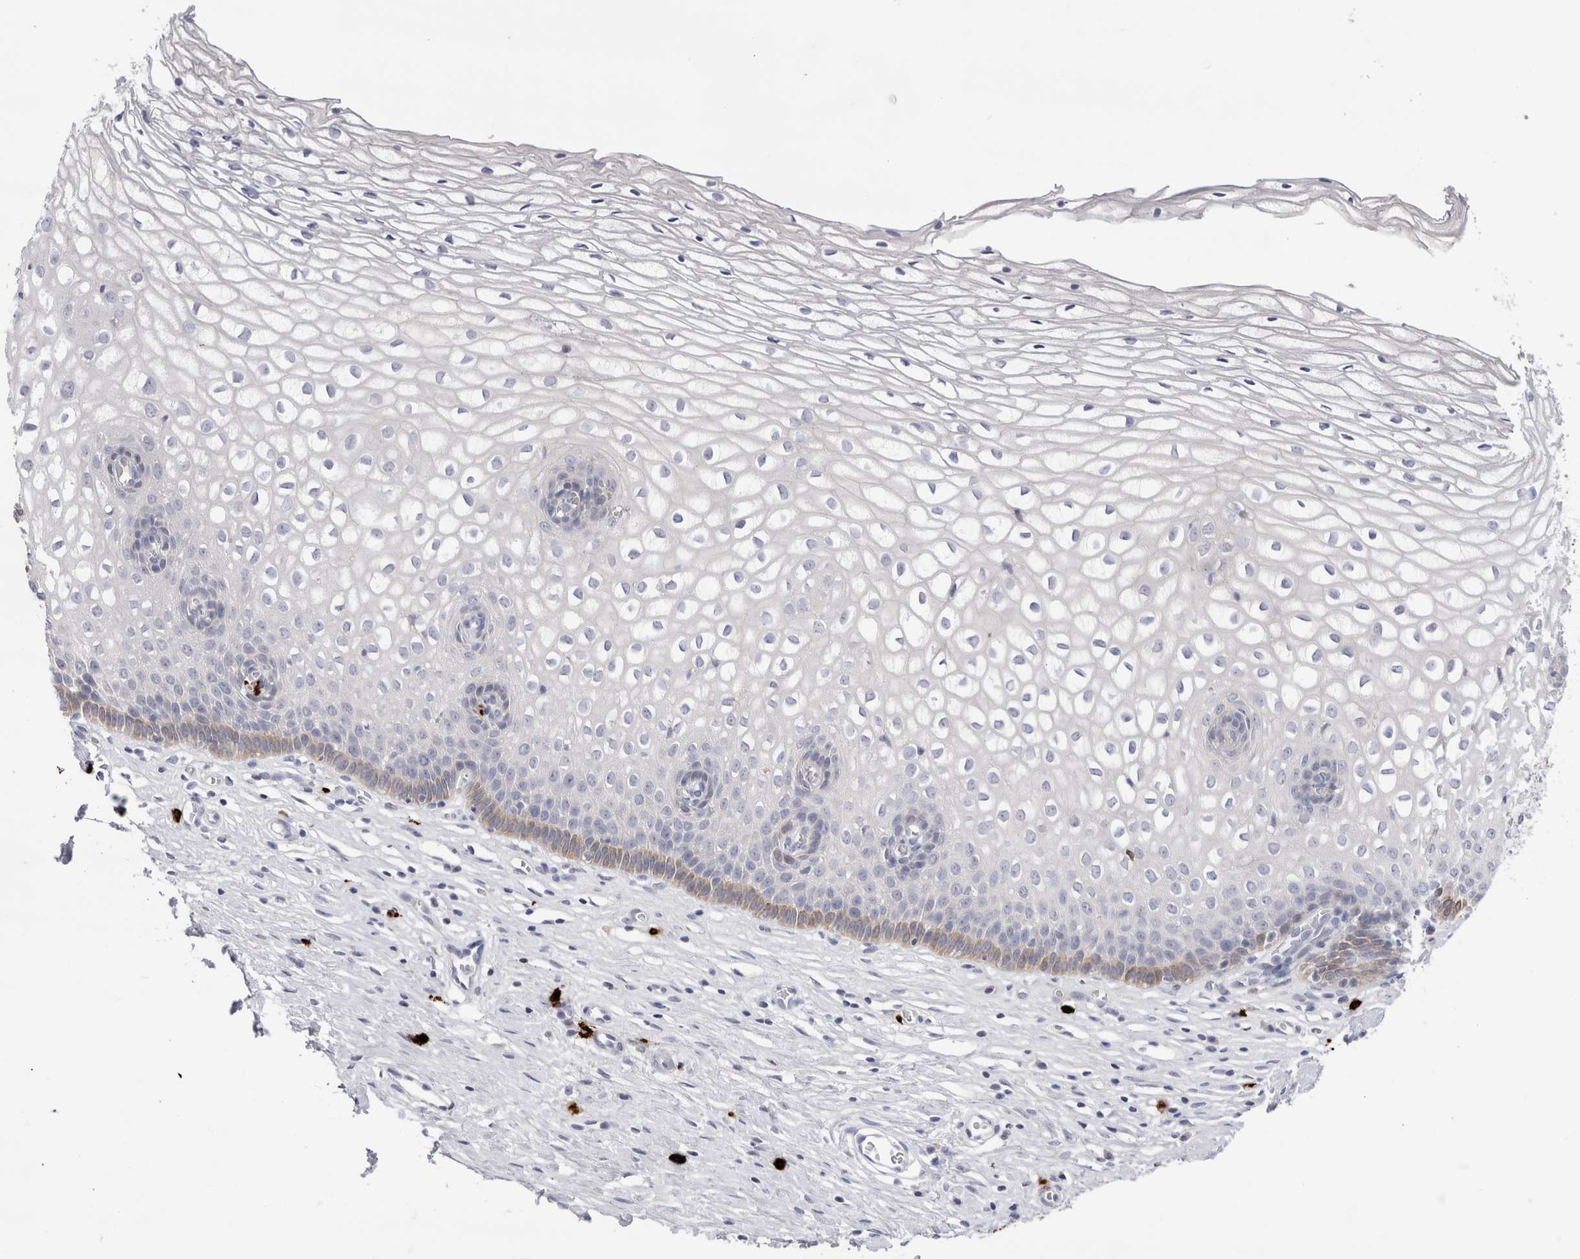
{"staining": {"intensity": "negative", "quantity": "none", "location": "none"}, "tissue": "cervix", "cell_type": "Glandular cells", "image_type": "normal", "snomed": [{"axis": "morphology", "description": "Normal tissue, NOS"}, {"axis": "topography", "description": "Cervix"}], "caption": "Immunohistochemistry (IHC) of unremarkable human cervix reveals no staining in glandular cells.", "gene": "SPINK2", "patient": {"sex": "female", "age": 27}}